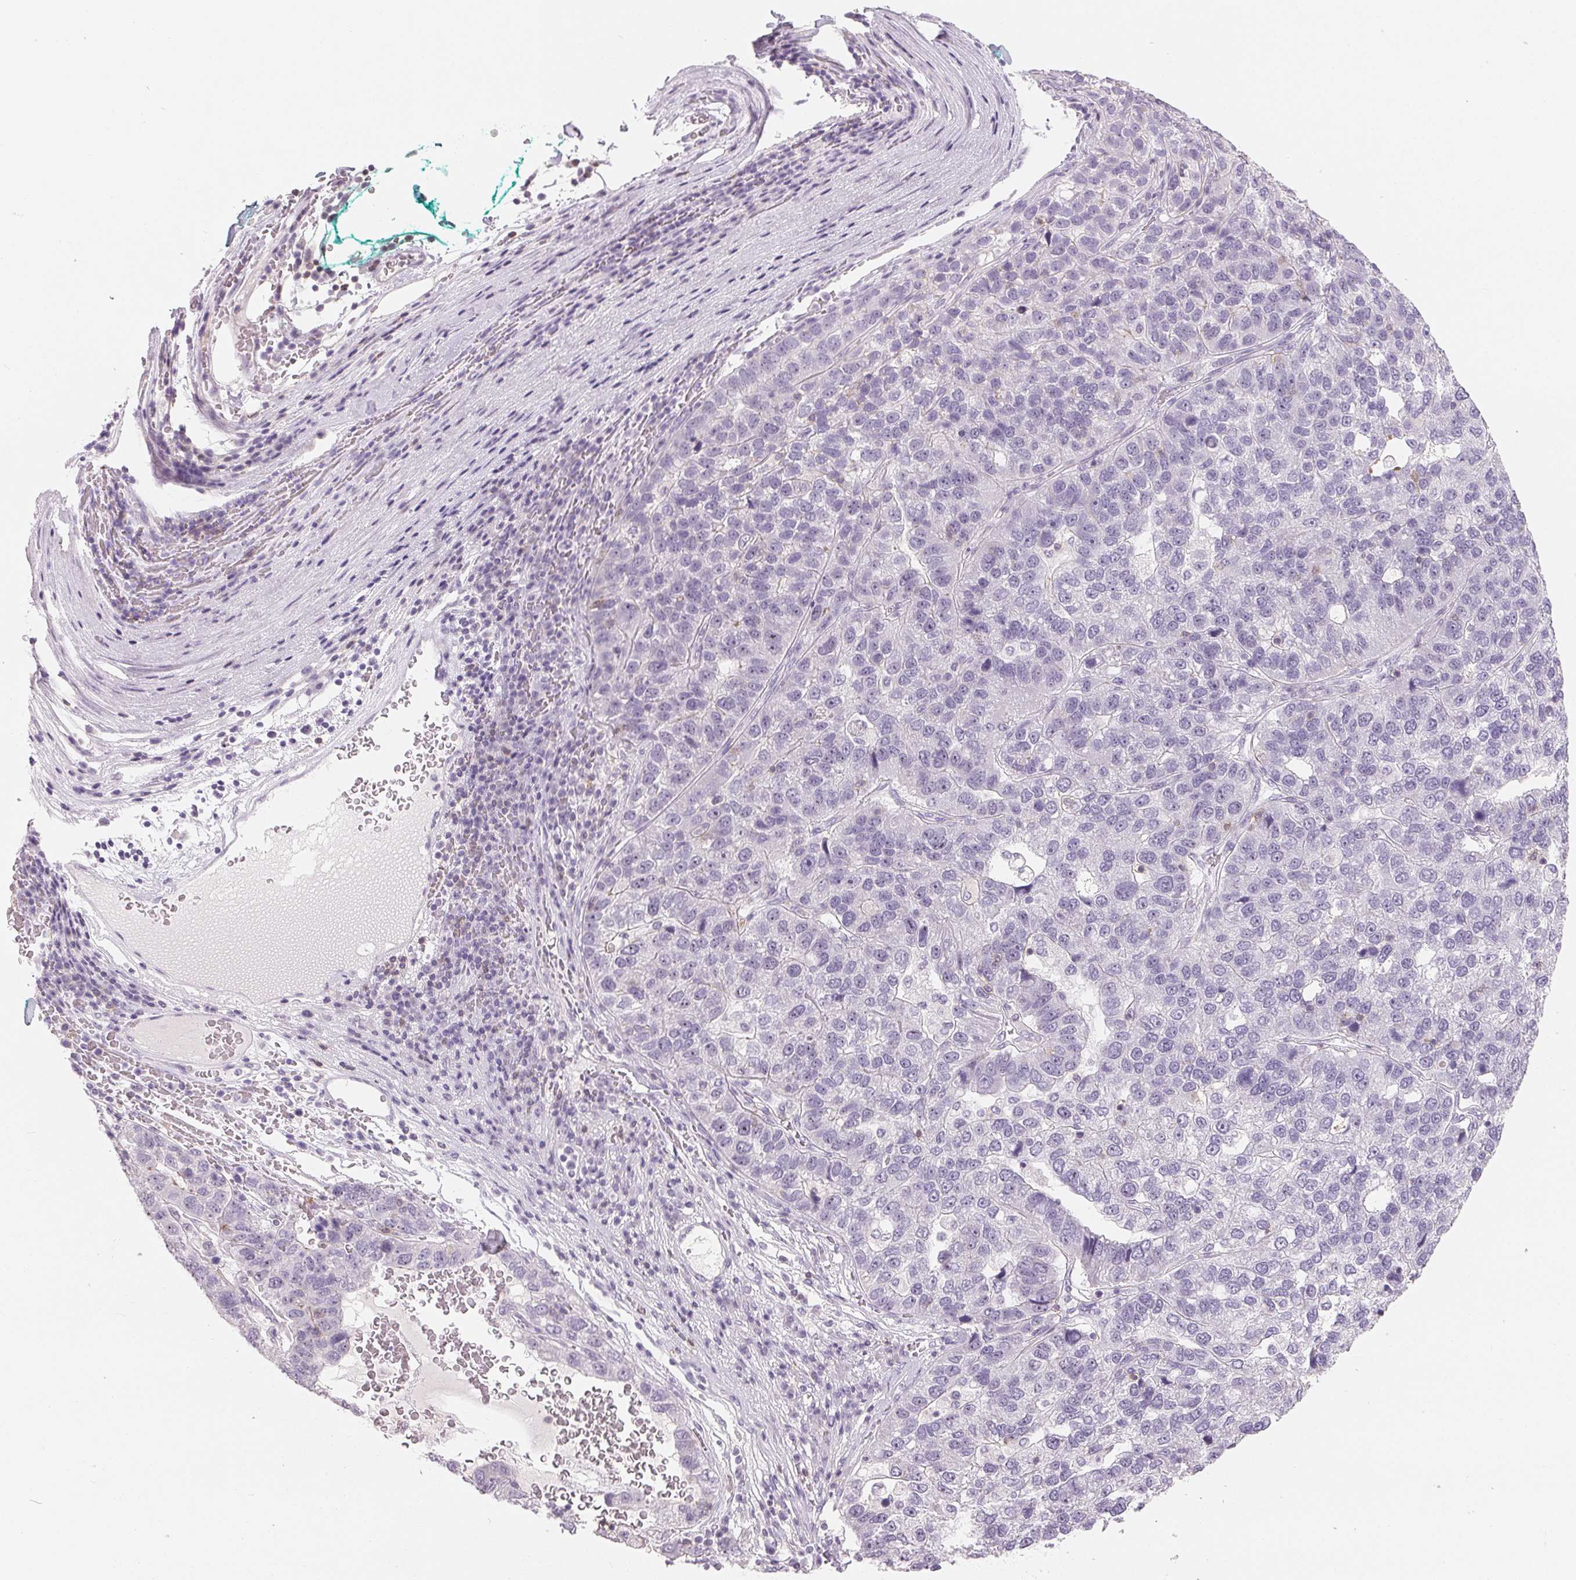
{"staining": {"intensity": "negative", "quantity": "none", "location": "none"}, "tissue": "pancreatic cancer", "cell_type": "Tumor cells", "image_type": "cancer", "snomed": [{"axis": "morphology", "description": "Adenocarcinoma, NOS"}, {"axis": "topography", "description": "Pancreas"}], "caption": "High power microscopy image of an immunohistochemistry histopathology image of pancreatic cancer, revealing no significant staining in tumor cells.", "gene": "CD69", "patient": {"sex": "female", "age": 61}}